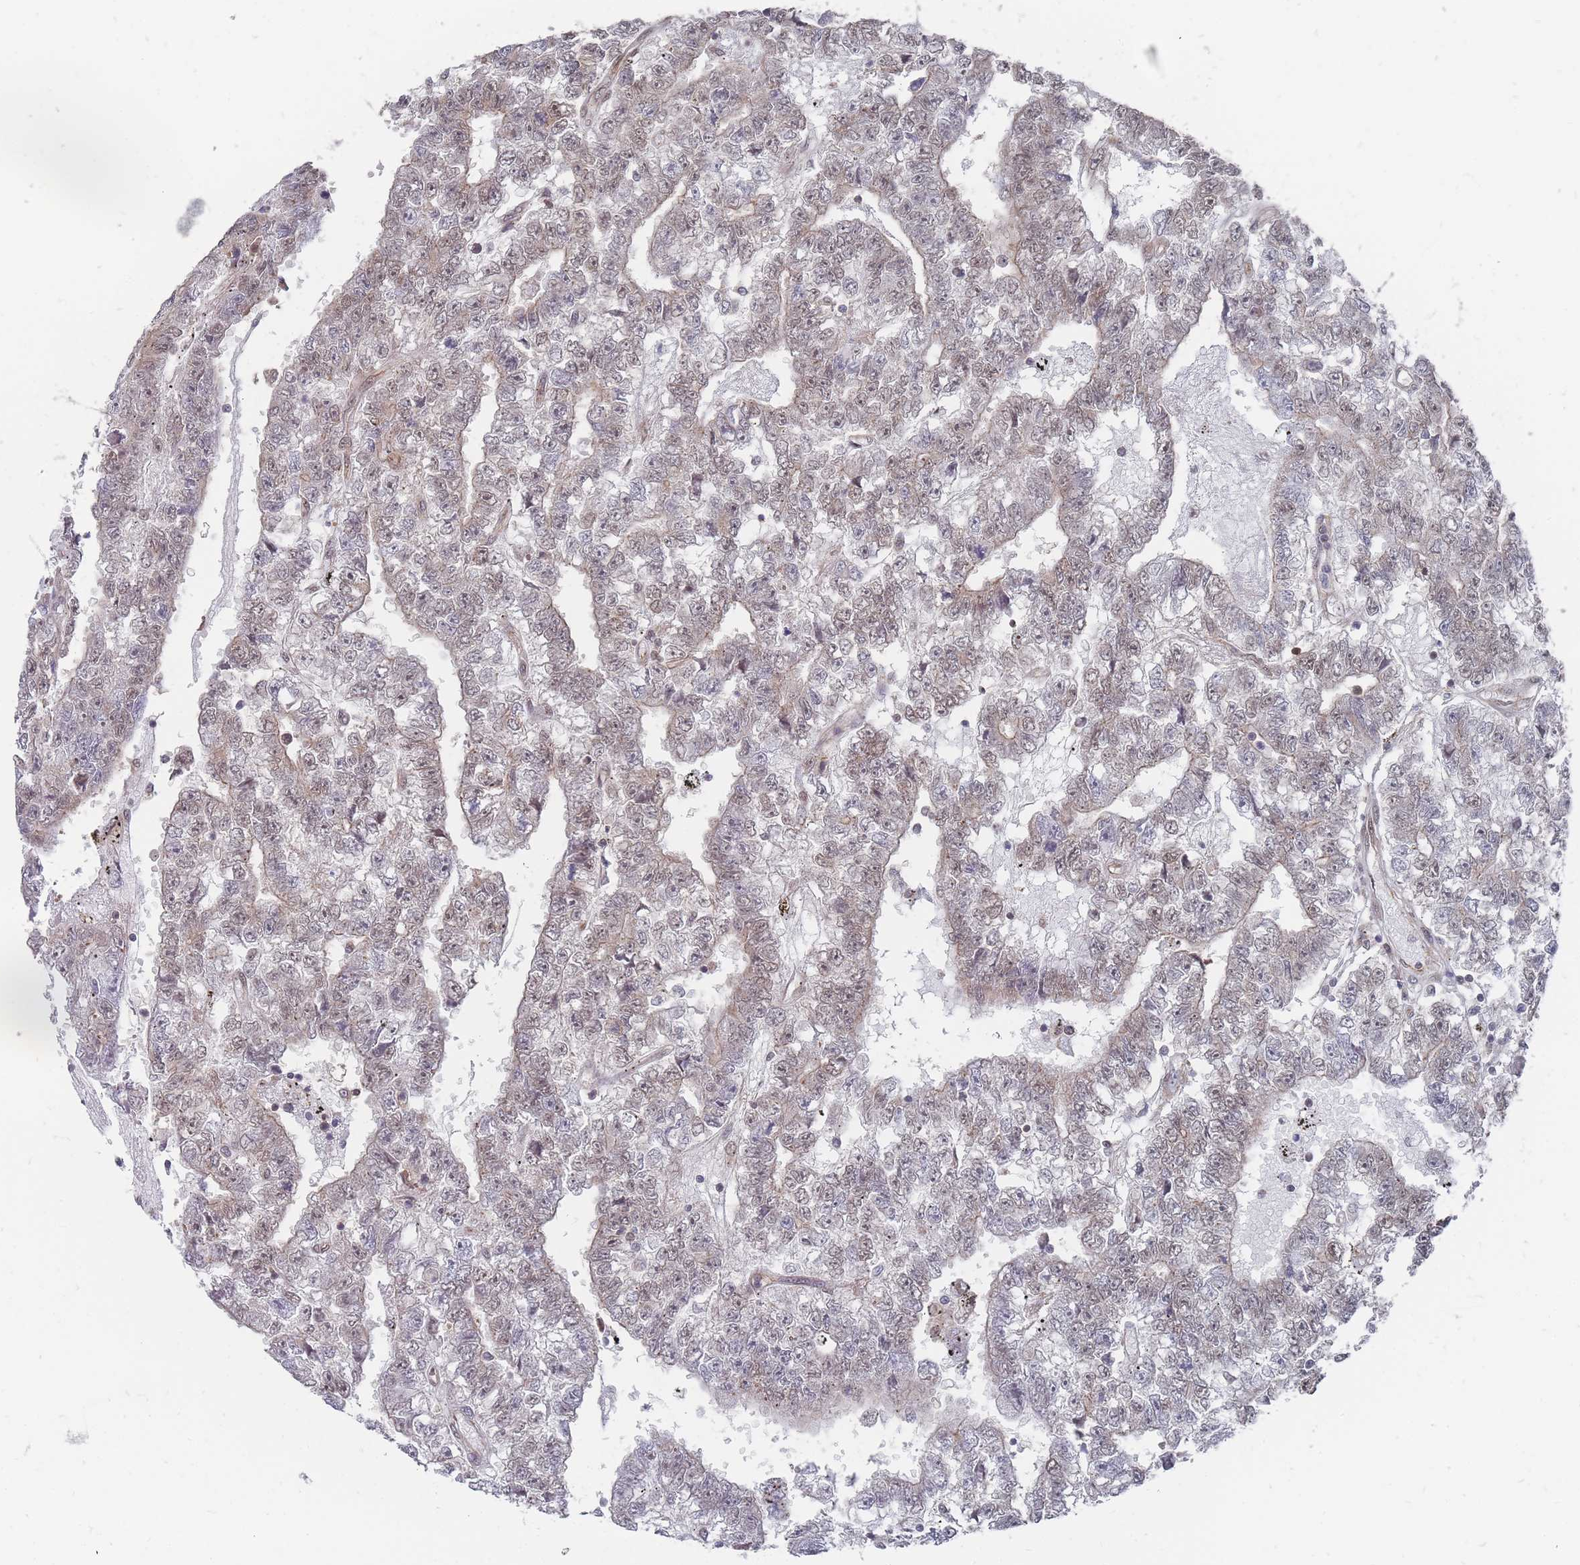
{"staining": {"intensity": "weak", "quantity": "25%-75%", "location": "nuclear"}, "tissue": "testis cancer", "cell_type": "Tumor cells", "image_type": "cancer", "snomed": [{"axis": "morphology", "description": "Carcinoma, Embryonal, NOS"}, {"axis": "topography", "description": "Testis"}], "caption": "A histopathology image showing weak nuclear staining in approximately 25%-75% of tumor cells in testis cancer (embryonal carcinoma), as visualized by brown immunohistochemical staining.", "gene": "NKD1", "patient": {"sex": "male", "age": 25}}